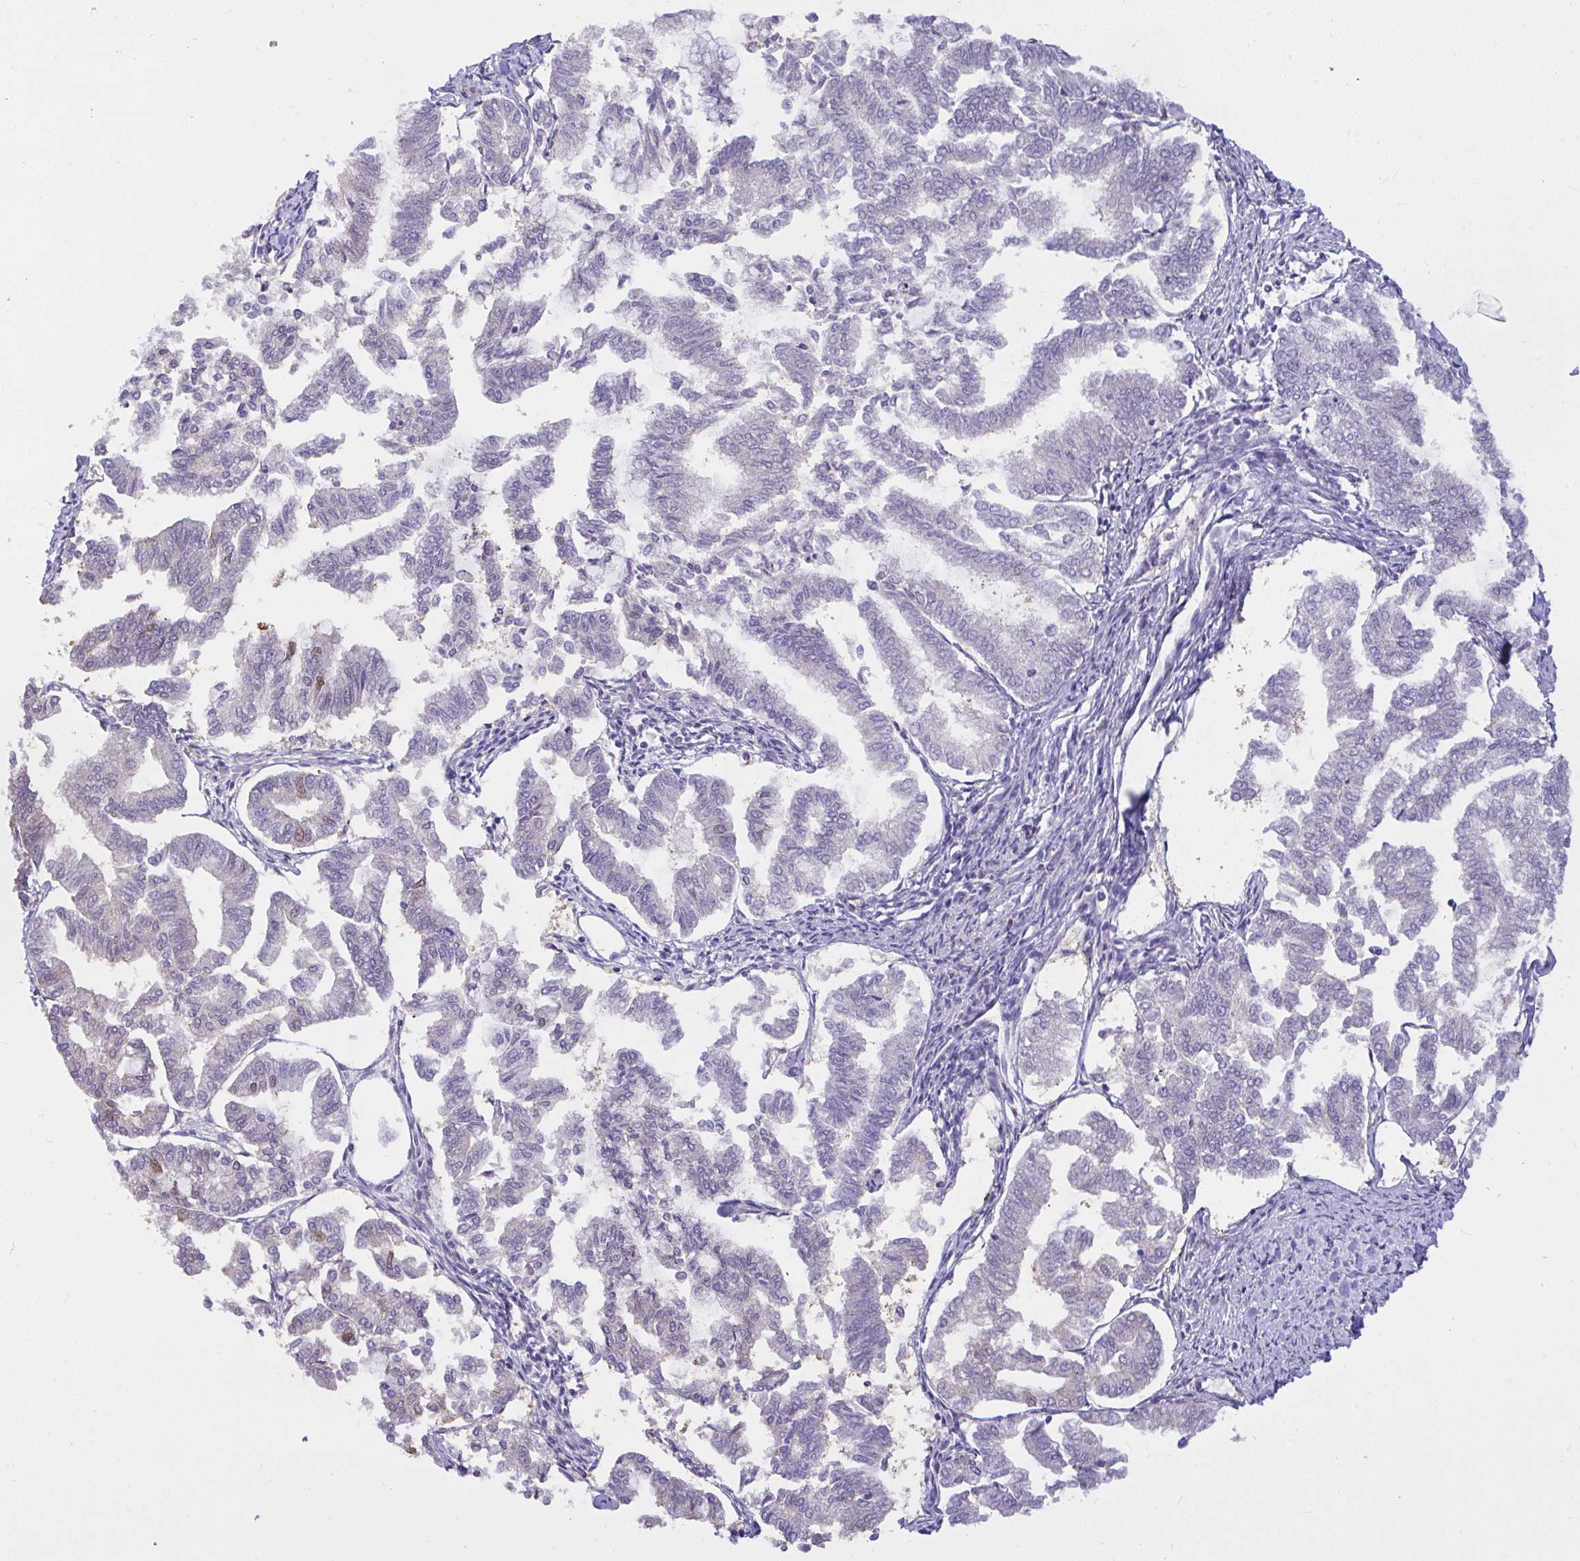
{"staining": {"intensity": "negative", "quantity": "none", "location": "none"}, "tissue": "endometrial cancer", "cell_type": "Tumor cells", "image_type": "cancer", "snomed": [{"axis": "morphology", "description": "Adenocarcinoma, NOS"}, {"axis": "topography", "description": "Endometrium"}], "caption": "Micrograph shows no protein expression in tumor cells of endometrial cancer tissue.", "gene": "ZNF485", "patient": {"sex": "female", "age": 79}}